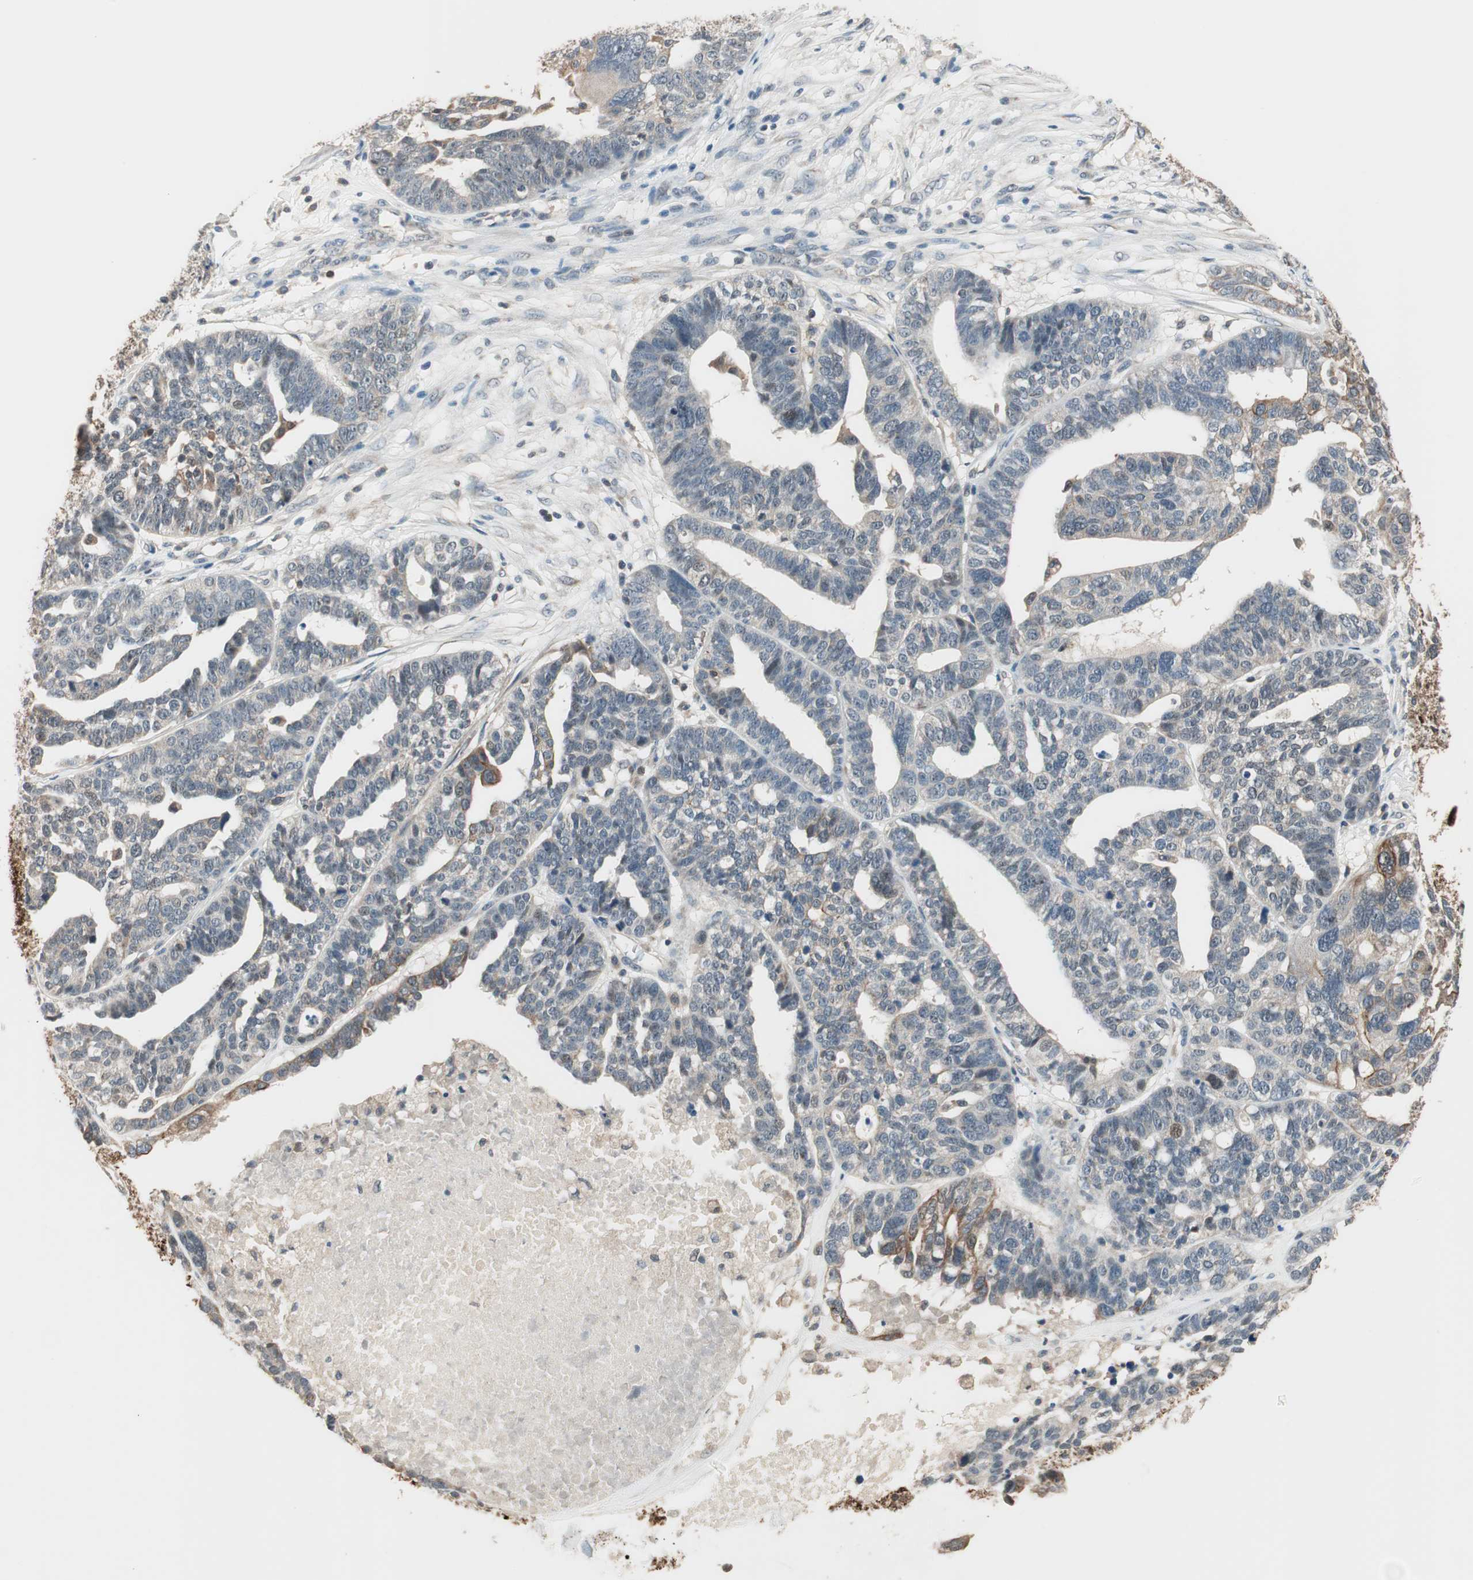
{"staining": {"intensity": "moderate", "quantity": "<25%", "location": "cytoplasmic/membranous"}, "tissue": "ovarian cancer", "cell_type": "Tumor cells", "image_type": "cancer", "snomed": [{"axis": "morphology", "description": "Cystadenocarcinoma, serous, NOS"}, {"axis": "topography", "description": "Ovary"}], "caption": "Immunohistochemistry (IHC) staining of ovarian cancer, which demonstrates low levels of moderate cytoplasmic/membranous positivity in about <25% of tumor cells indicating moderate cytoplasmic/membranous protein positivity. The staining was performed using DAB (brown) for protein detection and nuclei were counterstained in hematoxylin (blue).", "gene": "TRIM21", "patient": {"sex": "female", "age": 59}}